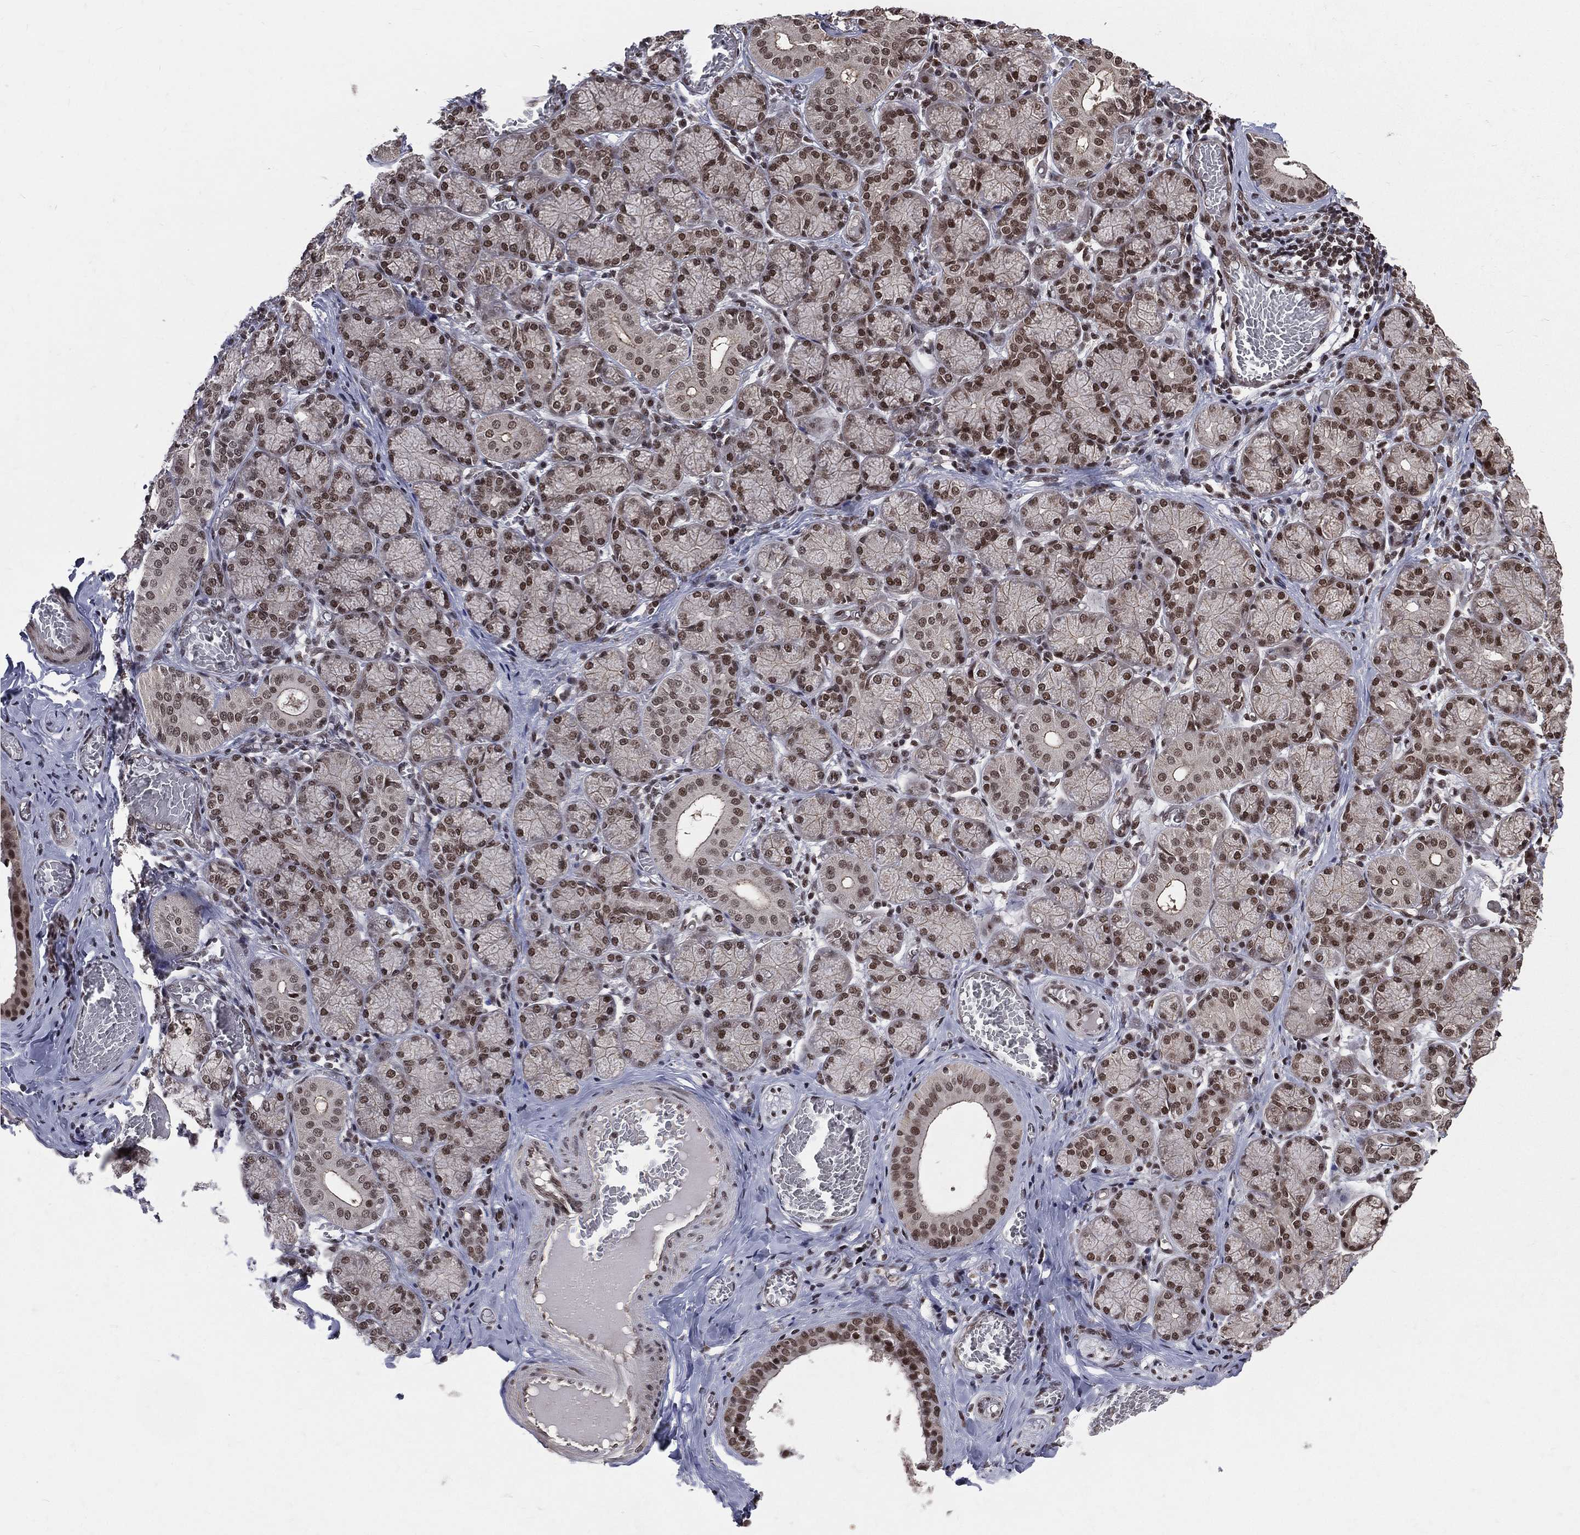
{"staining": {"intensity": "strong", "quantity": ">75%", "location": "nuclear"}, "tissue": "salivary gland", "cell_type": "Glandular cells", "image_type": "normal", "snomed": [{"axis": "morphology", "description": "Normal tissue, NOS"}, {"axis": "topography", "description": "Salivary gland"}, {"axis": "topography", "description": "Peripheral nerve tissue"}], "caption": "Immunohistochemical staining of unremarkable salivary gland reveals >75% levels of strong nuclear protein staining in approximately >75% of glandular cells.", "gene": "SMC3", "patient": {"sex": "female", "age": 24}}